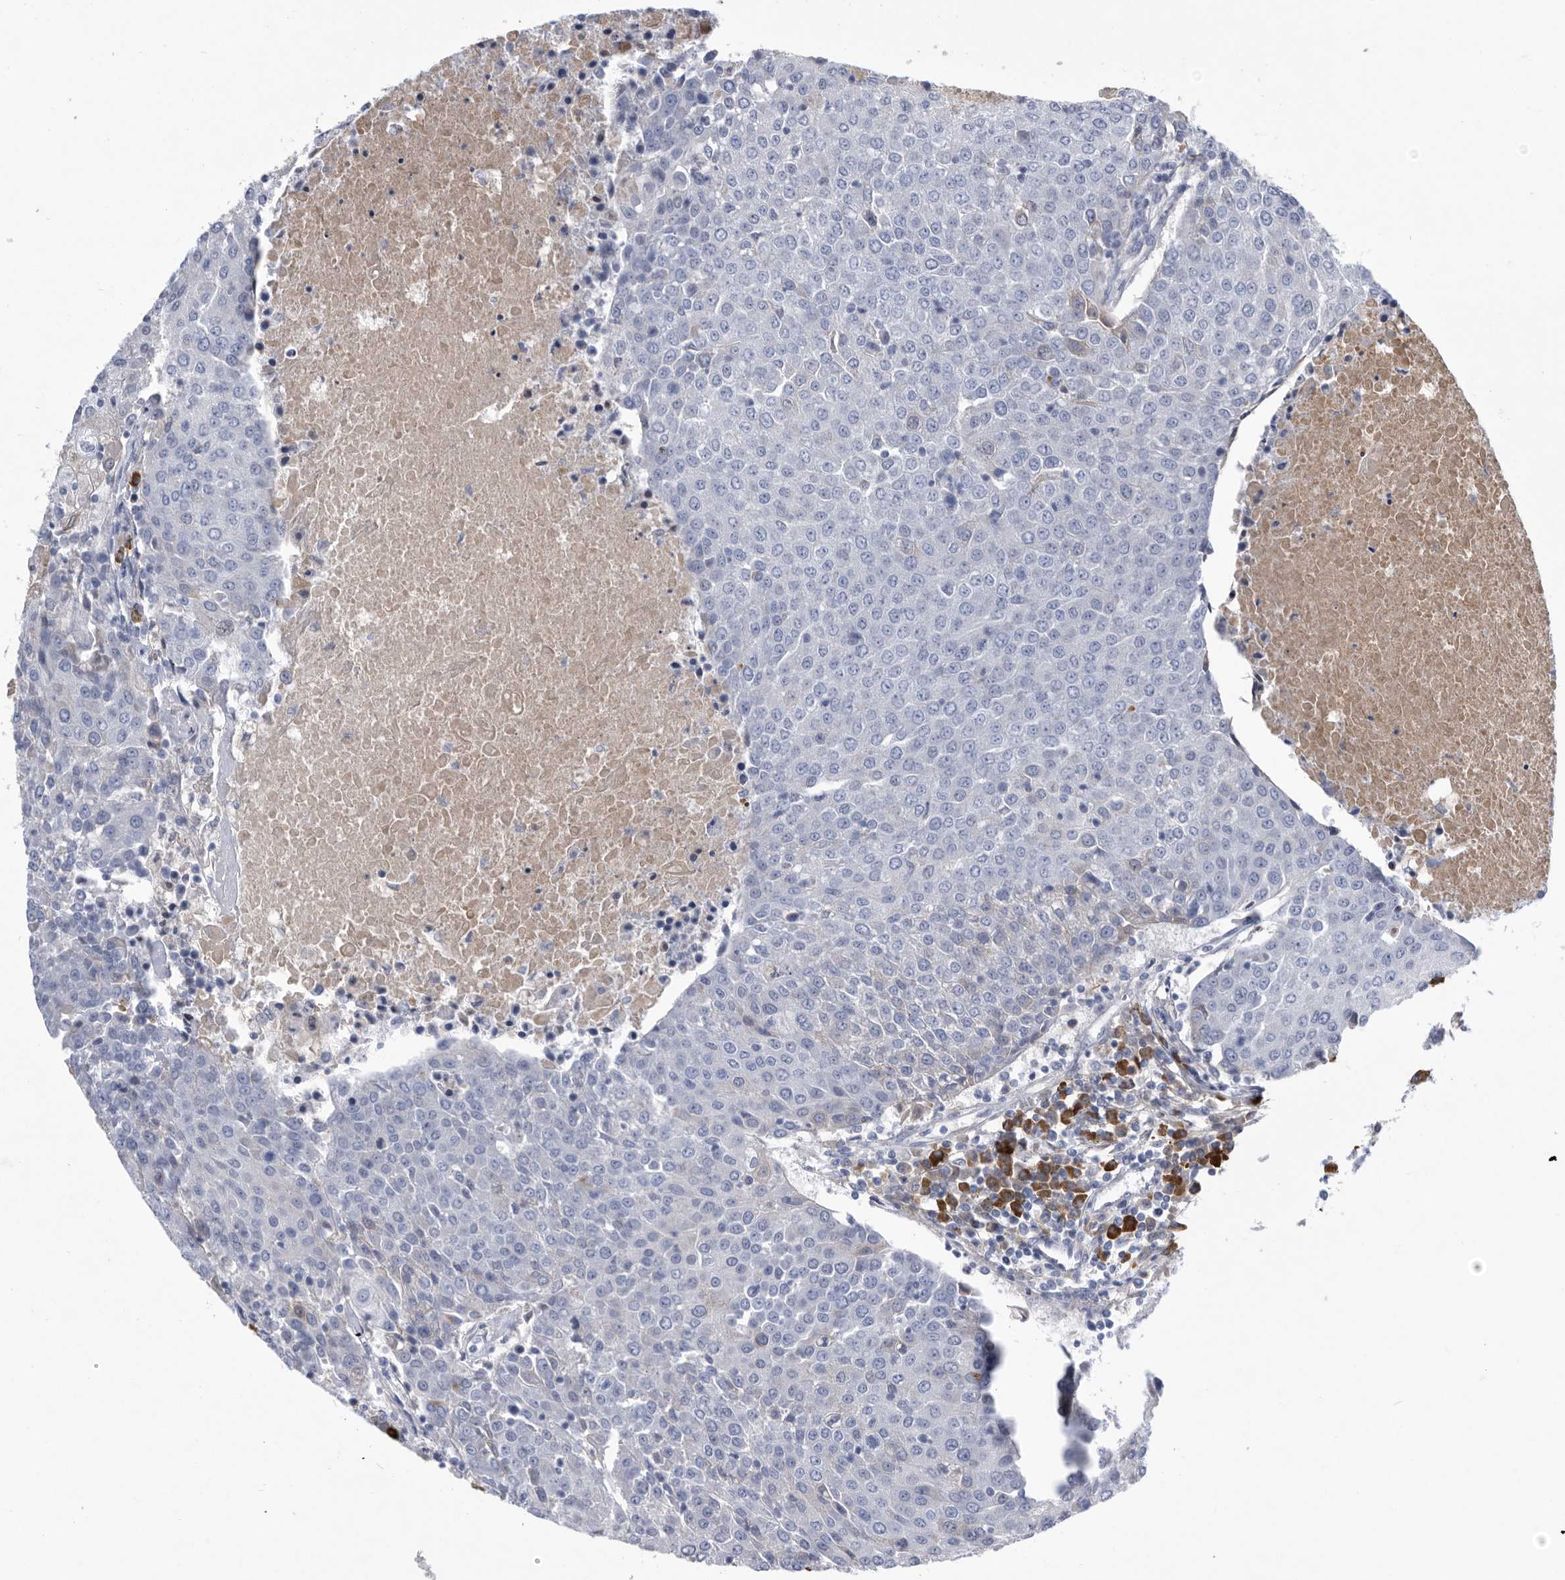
{"staining": {"intensity": "negative", "quantity": "none", "location": "none"}, "tissue": "urothelial cancer", "cell_type": "Tumor cells", "image_type": "cancer", "snomed": [{"axis": "morphology", "description": "Urothelial carcinoma, High grade"}, {"axis": "topography", "description": "Urinary bladder"}], "caption": "Immunohistochemical staining of urothelial carcinoma (high-grade) exhibits no significant expression in tumor cells. Nuclei are stained in blue.", "gene": "BTBD6", "patient": {"sex": "female", "age": 85}}